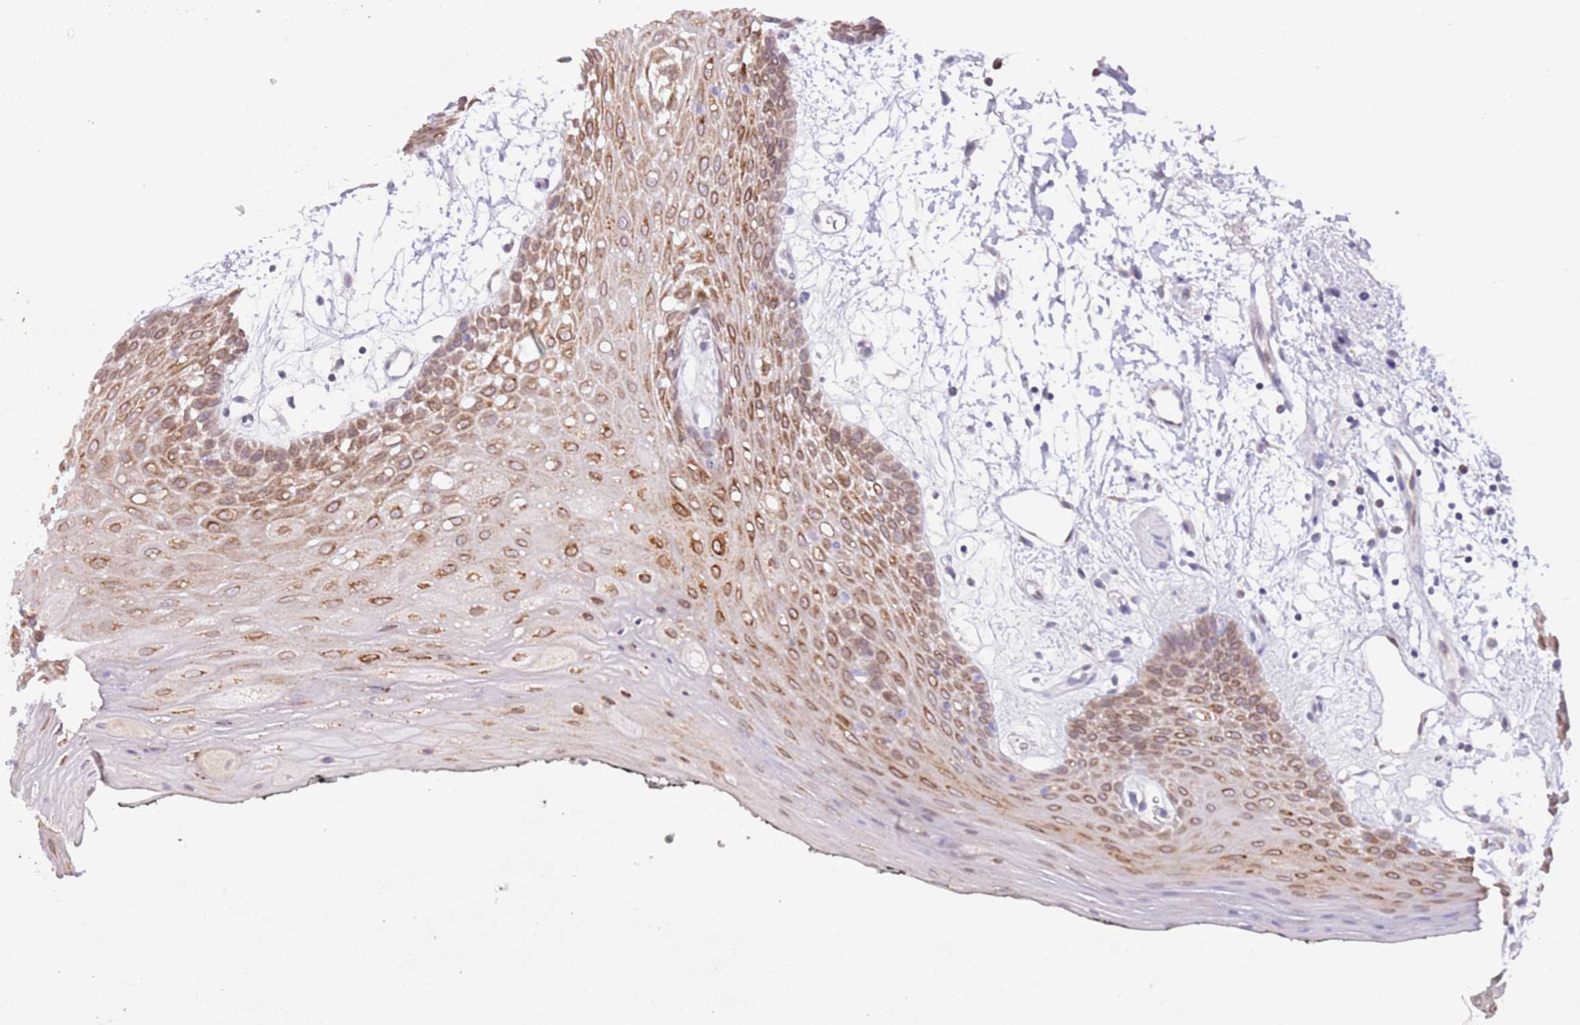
{"staining": {"intensity": "moderate", "quantity": ">75%", "location": "cytoplasmic/membranous"}, "tissue": "oral mucosa", "cell_type": "Squamous epithelial cells", "image_type": "normal", "snomed": [{"axis": "morphology", "description": "Normal tissue, NOS"}, {"axis": "topography", "description": "Oral tissue"}, {"axis": "topography", "description": "Tounge, NOS"}], "caption": "IHC staining of normal oral mucosa, which reveals medium levels of moderate cytoplasmic/membranous expression in about >75% of squamous epithelial cells indicating moderate cytoplasmic/membranous protein expression. The staining was performed using DAB (brown) for protein detection and nuclei were counterstained in hematoxylin (blue).", "gene": "EBPL", "patient": {"sex": "female", "age": 59}}